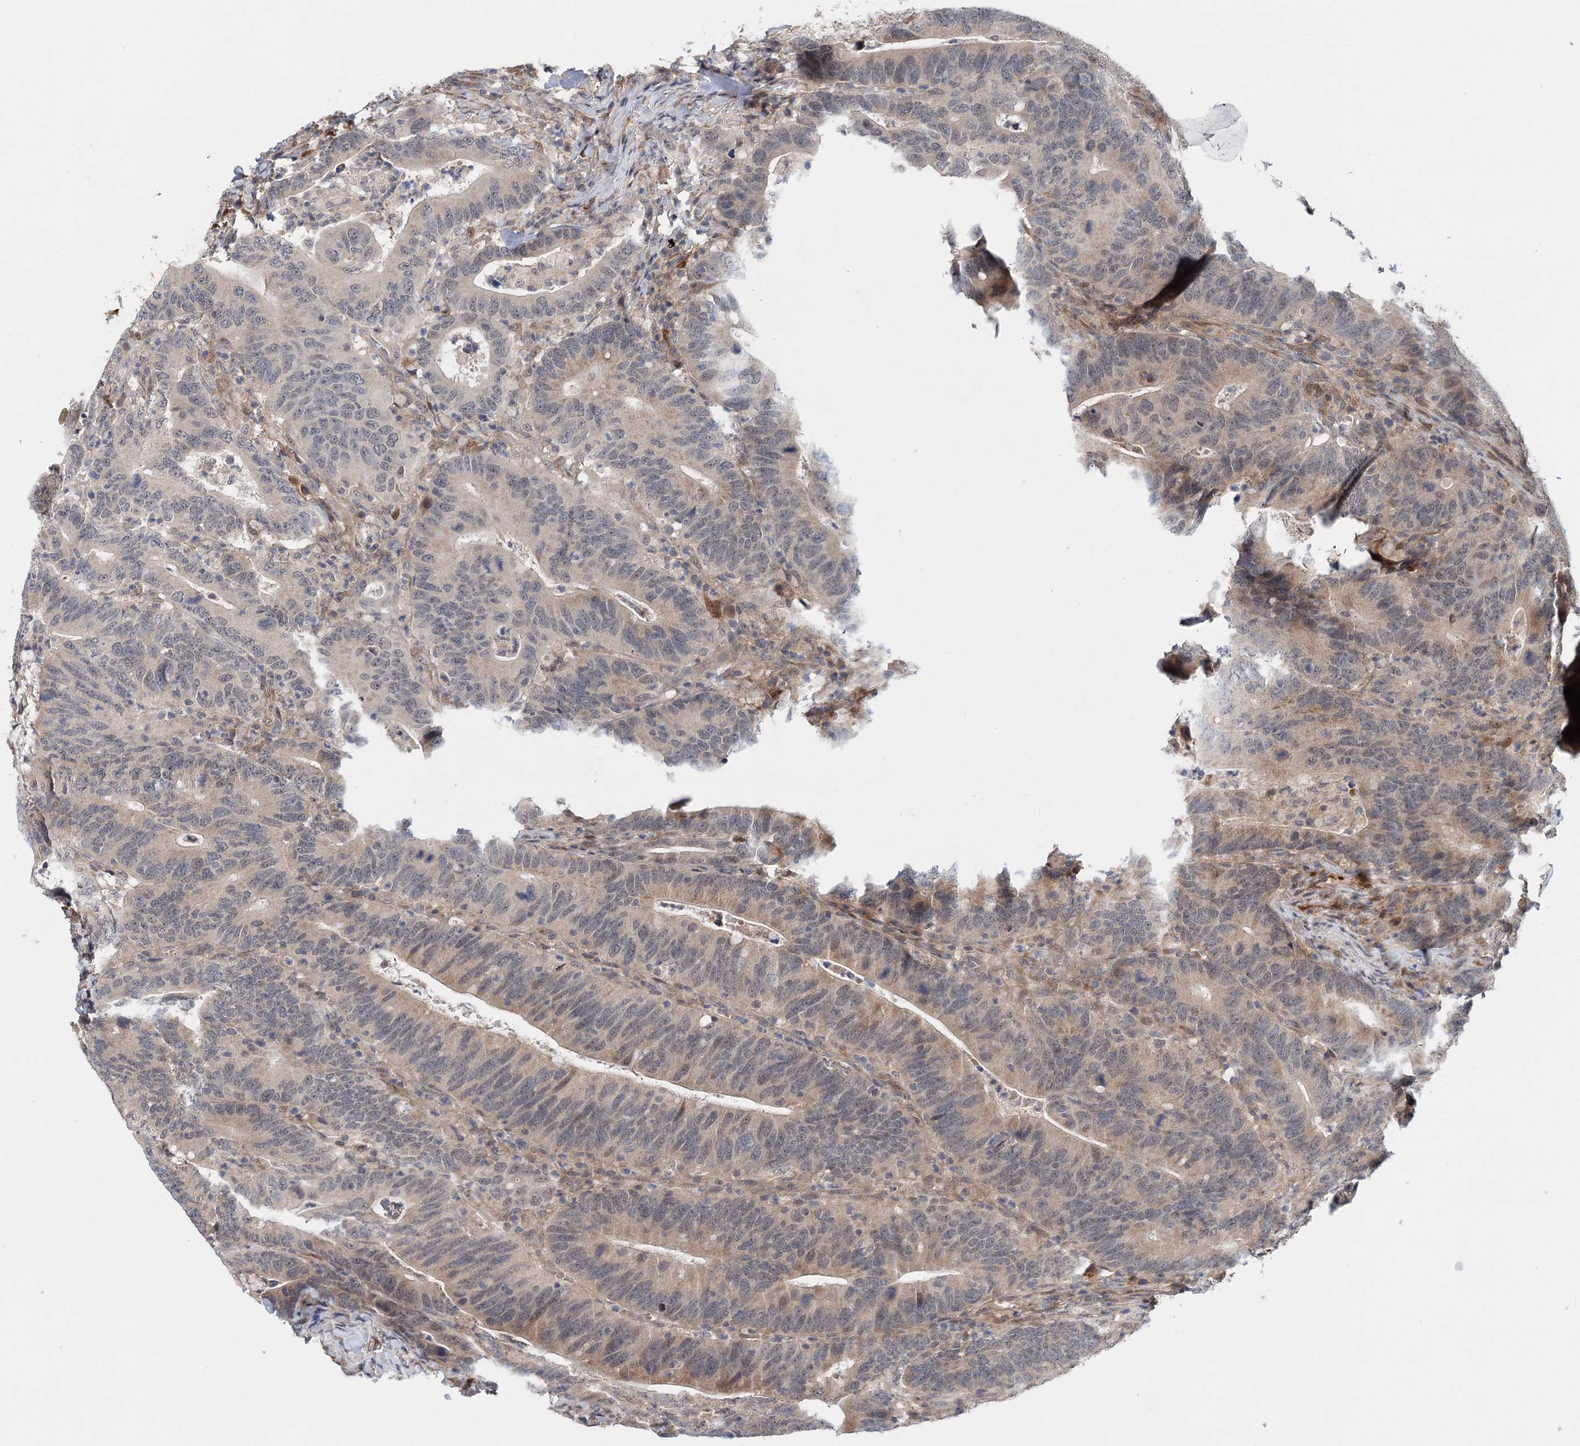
{"staining": {"intensity": "weak", "quantity": "25%-75%", "location": "cytoplasmic/membranous"}, "tissue": "colorectal cancer", "cell_type": "Tumor cells", "image_type": "cancer", "snomed": [{"axis": "morphology", "description": "Adenocarcinoma, NOS"}, {"axis": "topography", "description": "Colon"}], "caption": "Immunohistochemical staining of human colorectal adenocarcinoma exhibits weak cytoplasmic/membranous protein expression in about 25%-75% of tumor cells.", "gene": "AP3B1", "patient": {"sex": "female", "age": 66}}